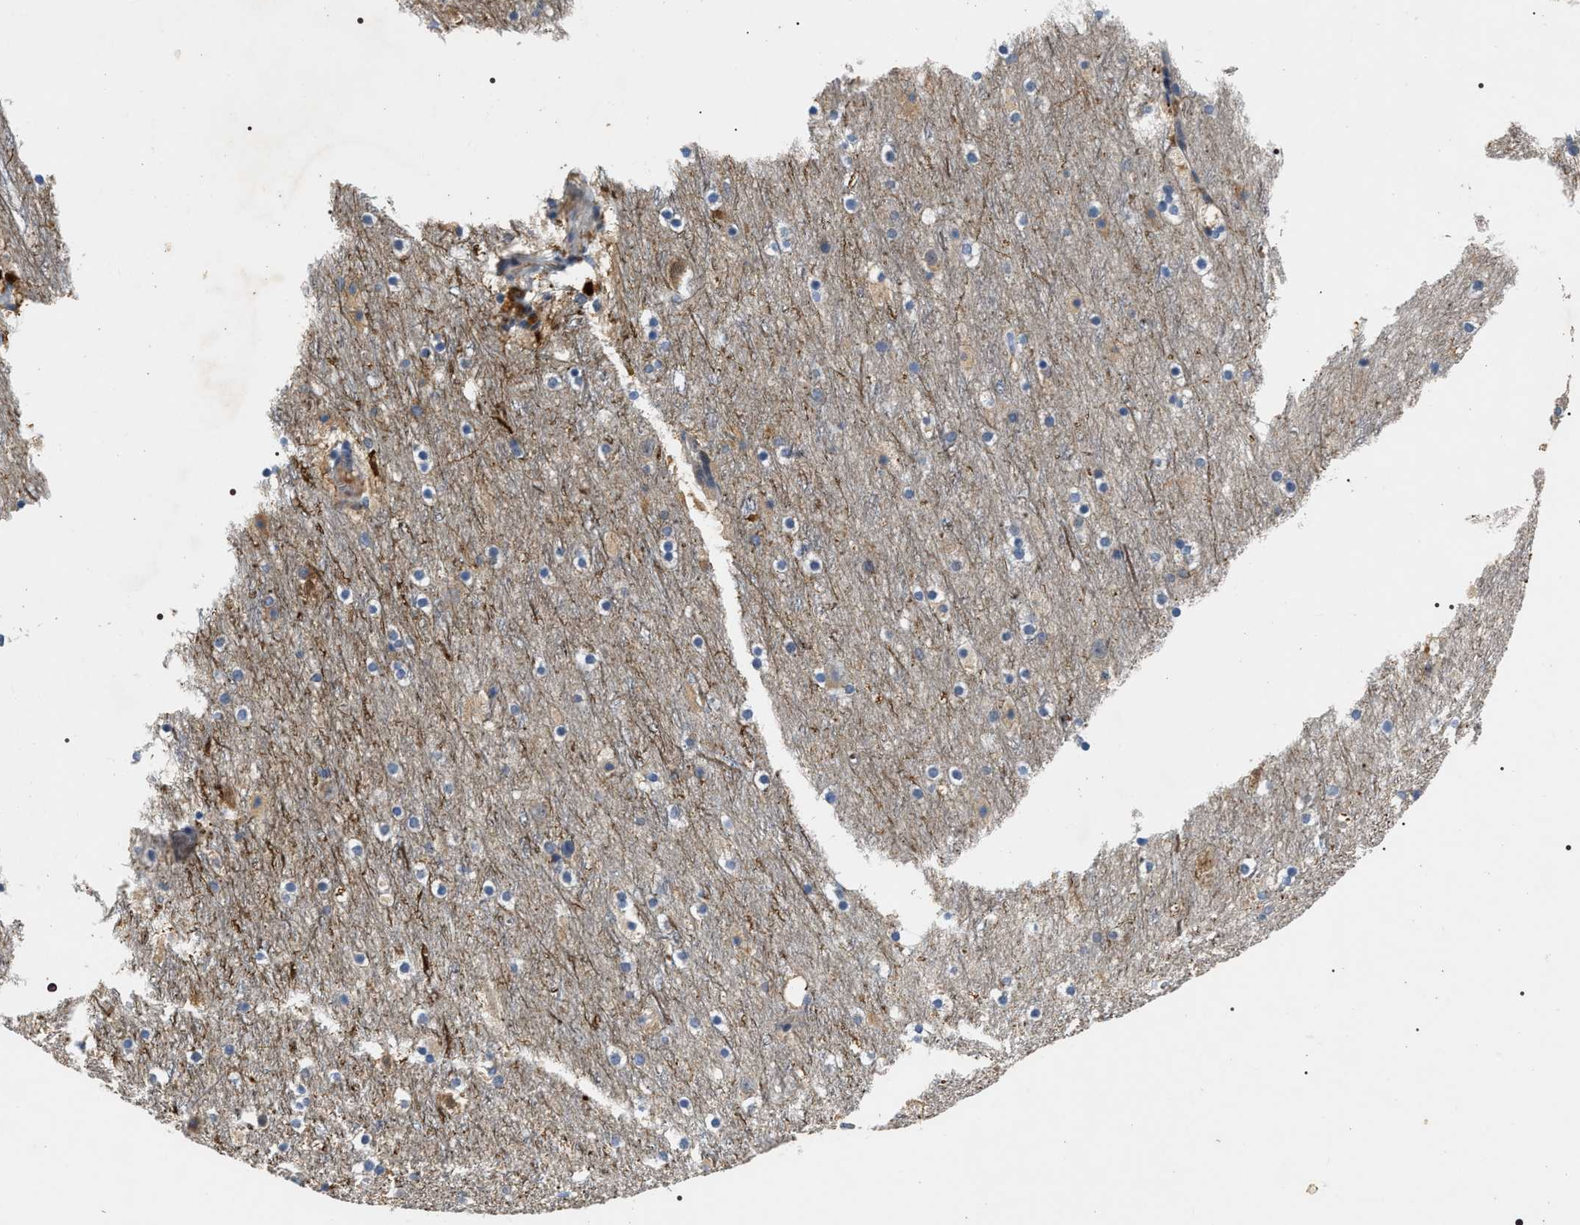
{"staining": {"intensity": "weak", "quantity": "<25%", "location": "cytoplasmic/membranous"}, "tissue": "cerebral cortex", "cell_type": "Endothelial cells", "image_type": "normal", "snomed": [{"axis": "morphology", "description": "Normal tissue, NOS"}, {"axis": "topography", "description": "Cerebral cortex"}], "caption": "Immunohistochemical staining of unremarkable human cerebral cortex shows no significant positivity in endothelial cells.", "gene": "IFT81", "patient": {"sex": "male", "age": 45}}